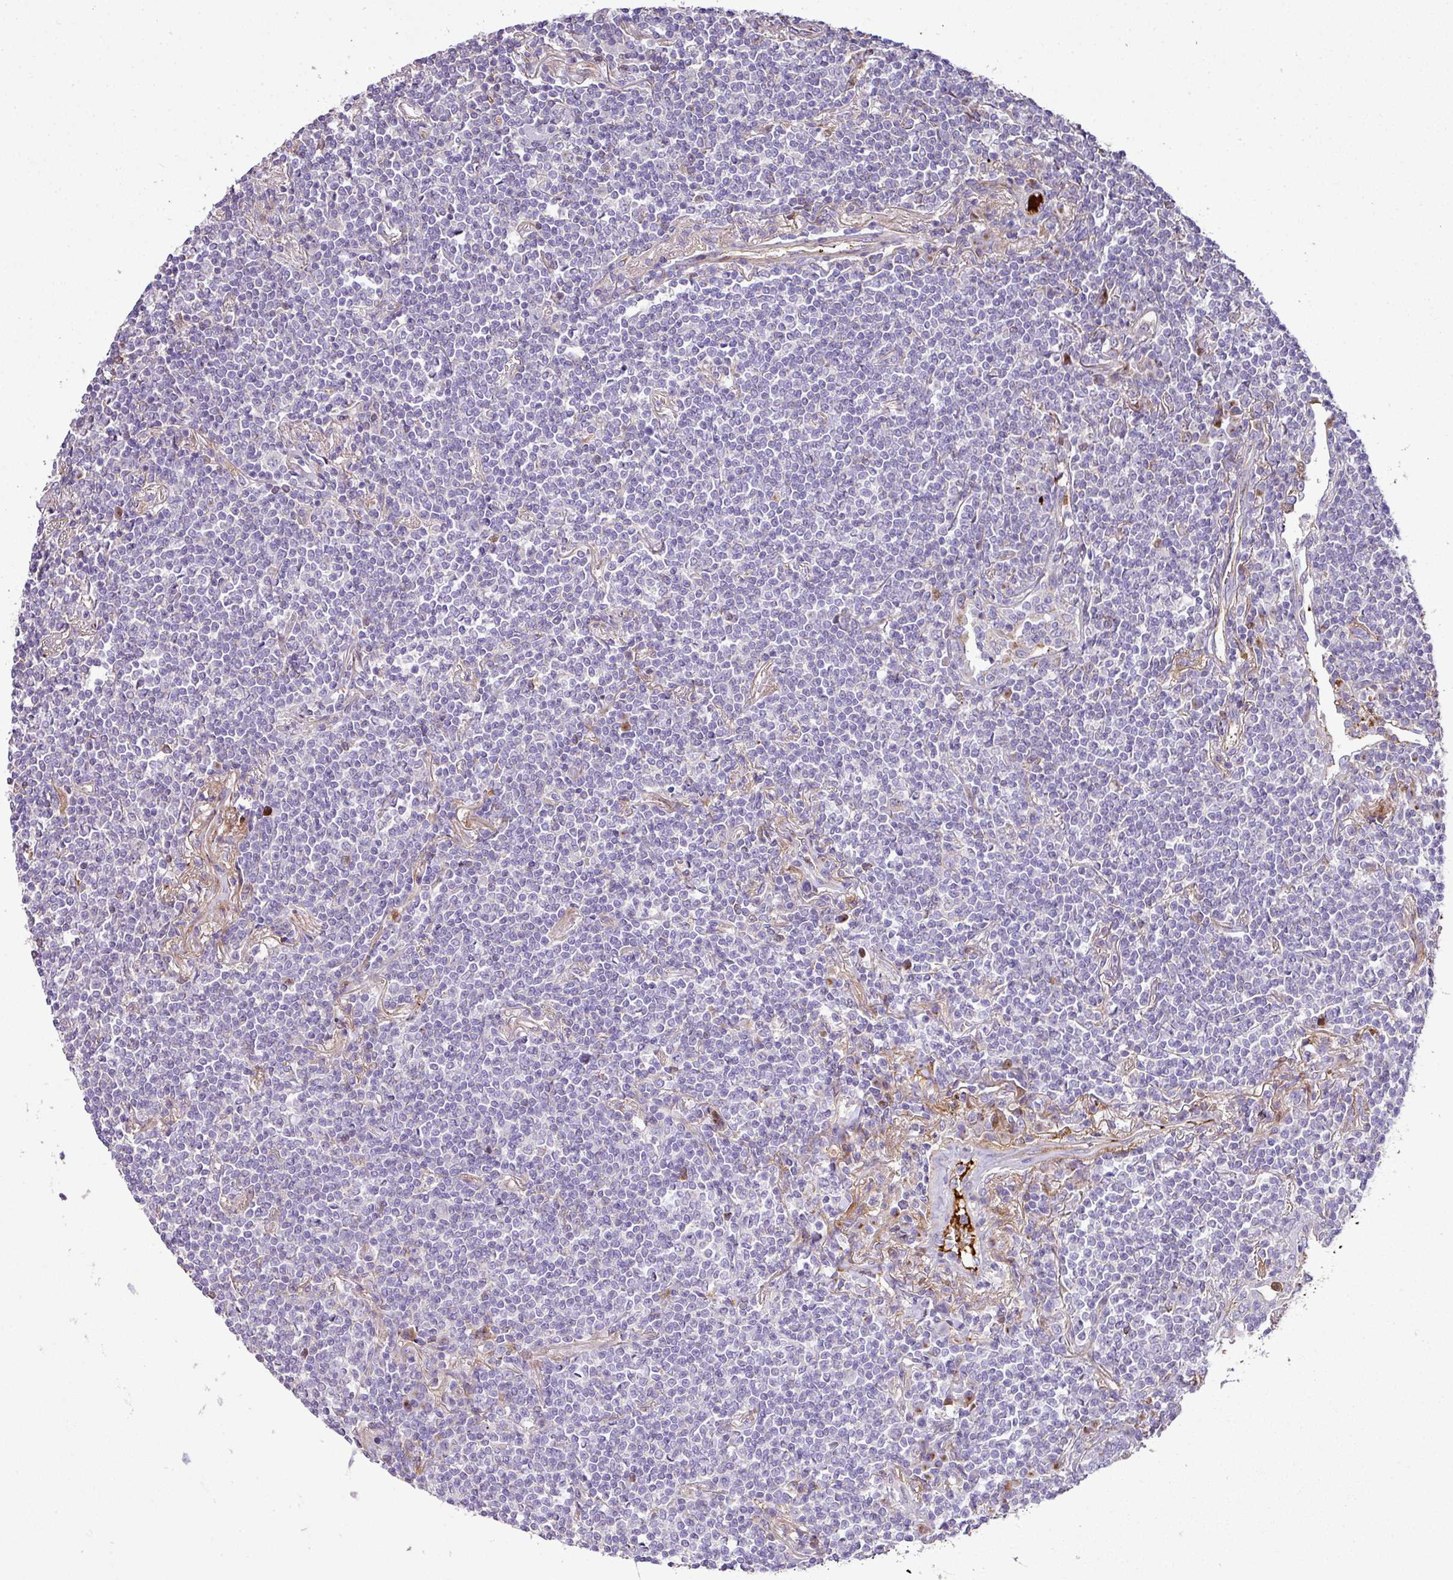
{"staining": {"intensity": "negative", "quantity": "none", "location": "none"}, "tissue": "lymphoma", "cell_type": "Tumor cells", "image_type": "cancer", "snomed": [{"axis": "morphology", "description": "Malignant lymphoma, non-Hodgkin's type, Low grade"}, {"axis": "topography", "description": "Lung"}], "caption": "An image of human lymphoma is negative for staining in tumor cells.", "gene": "CTXN2", "patient": {"sex": "female", "age": 71}}